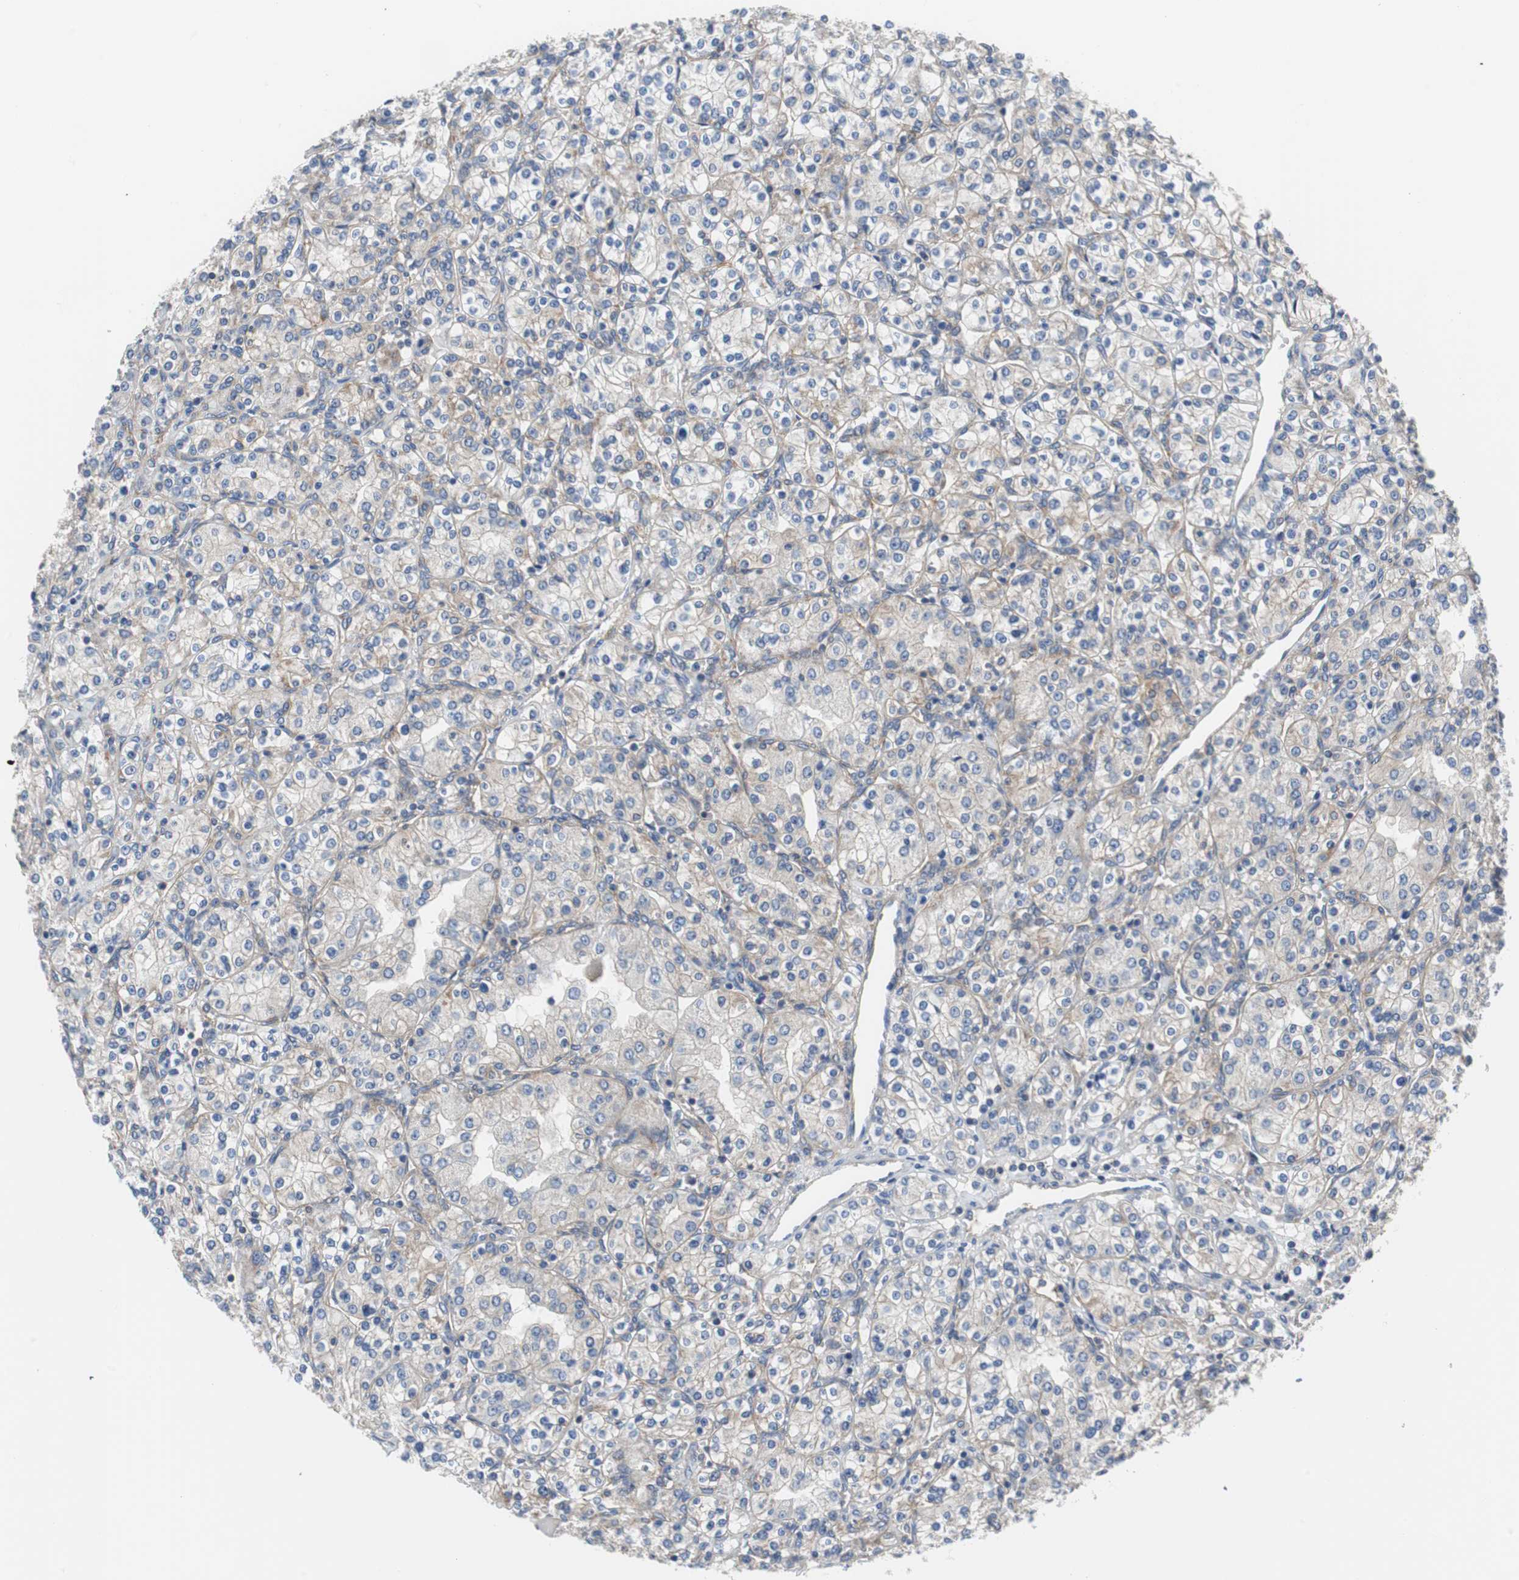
{"staining": {"intensity": "weak", "quantity": "25%-75%", "location": "cytoplasmic/membranous"}, "tissue": "renal cancer", "cell_type": "Tumor cells", "image_type": "cancer", "snomed": [{"axis": "morphology", "description": "Adenocarcinoma, NOS"}, {"axis": "topography", "description": "Kidney"}], "caption": "IHC (DAB (3,3'-diaminobenzidine)) staining of human adenocarcinoma (renal) exhibits weak cytoplasmic/membranous protein positivity in approximately 25%-75% of tumor cells.", "gene": "BRAF", "patient": {"sex": "male", "age": 77}}